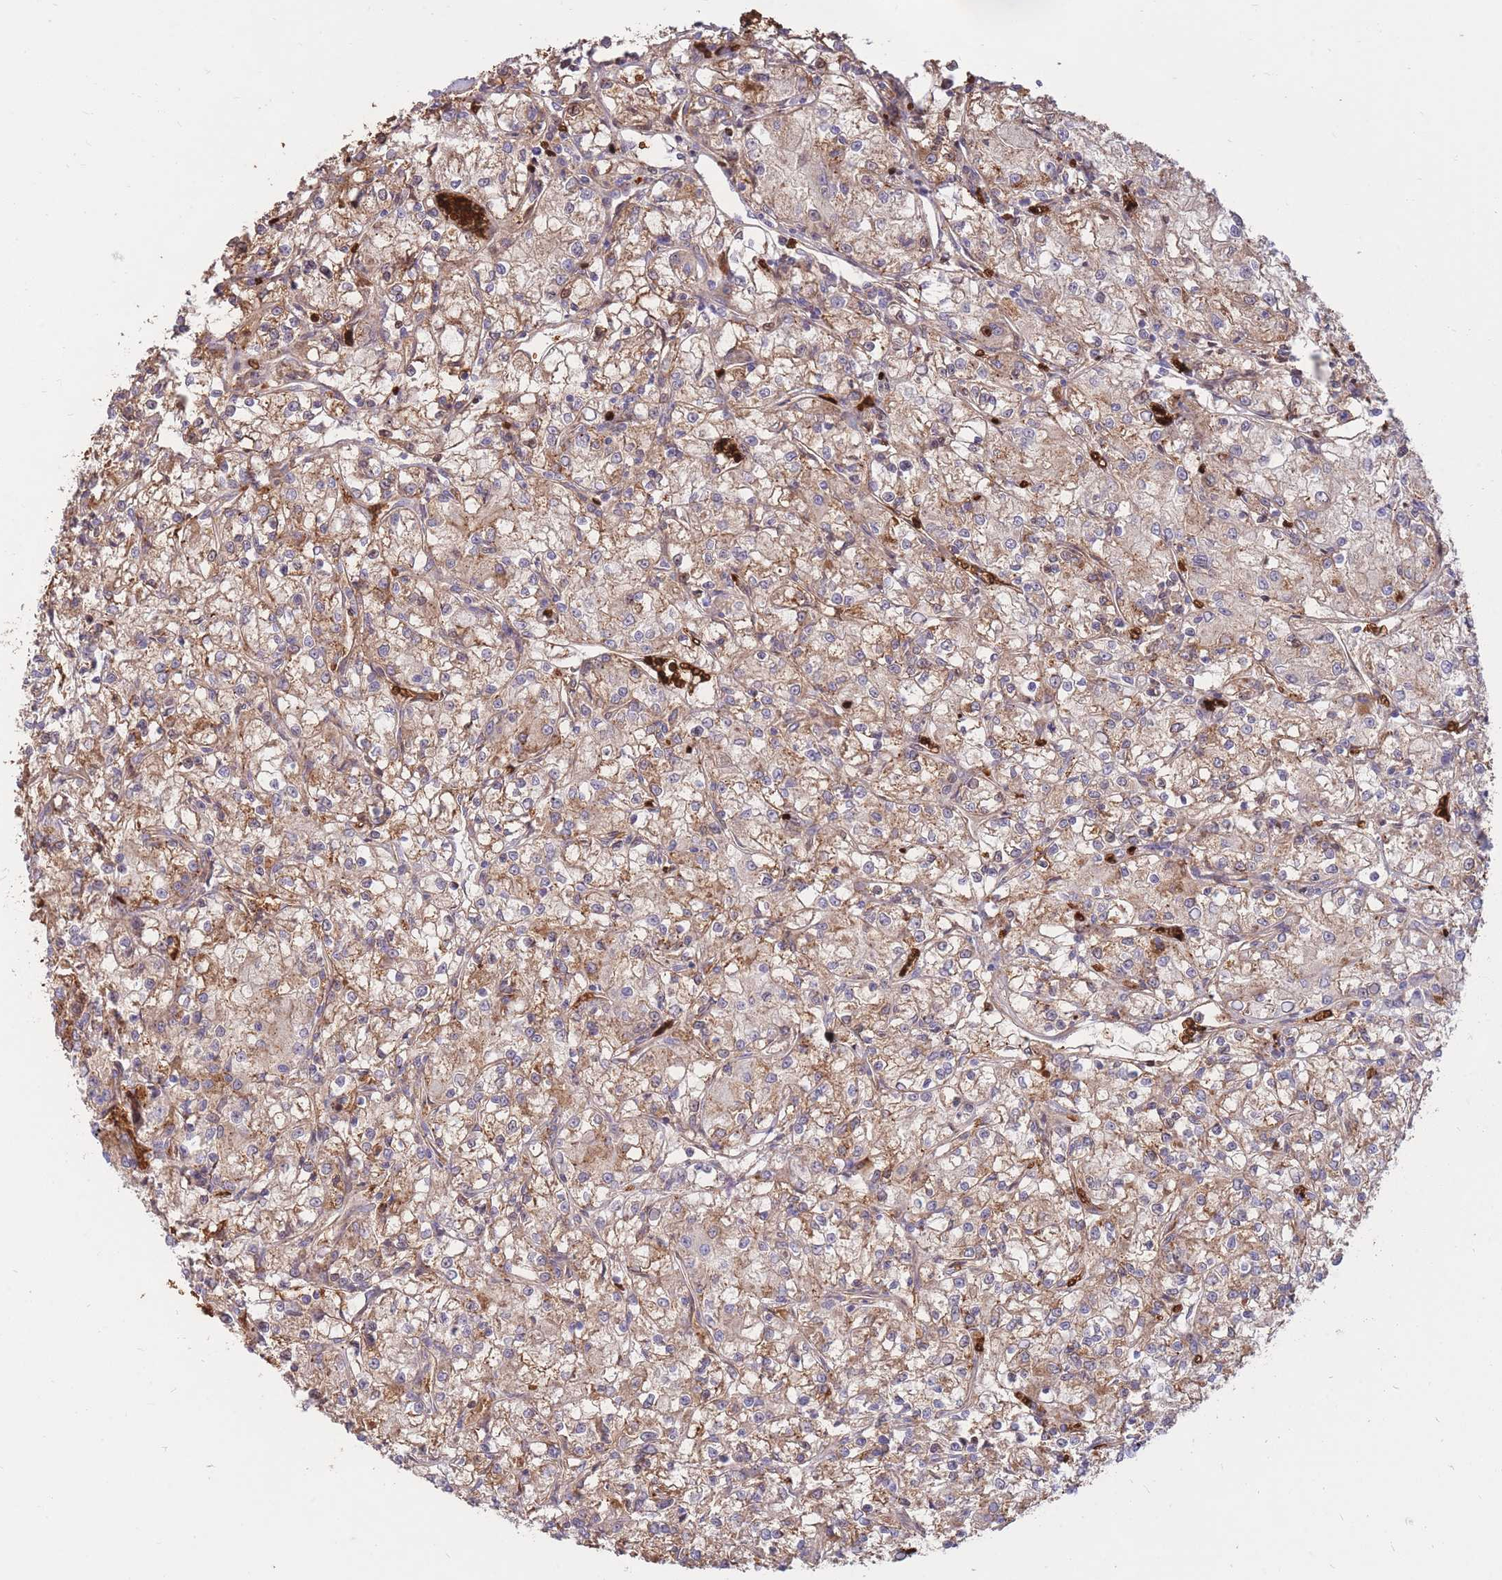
{"staining": {"intensity": "moderate", "quantity": ">75%", "location": "cytoplasmic/membranous"}, "tissue": "renal cancer", "cell_type": "Tumor cells", "image_type": "cancer", "snomed": [{"axis": "morphology", "description": "Adenocarcinoma, NOS"}, {"axis": "topography", "description": "Kidney"}], "caption": "There is medium levels of moderate cytoplasmic/membranous expression in tumor cells of renal cancer (adenocarcinoma), as demonstrated by immunohistochemical staining (brown color).", "gene": "ATP10D", "patient": {"sex": "female", "age": 59}}